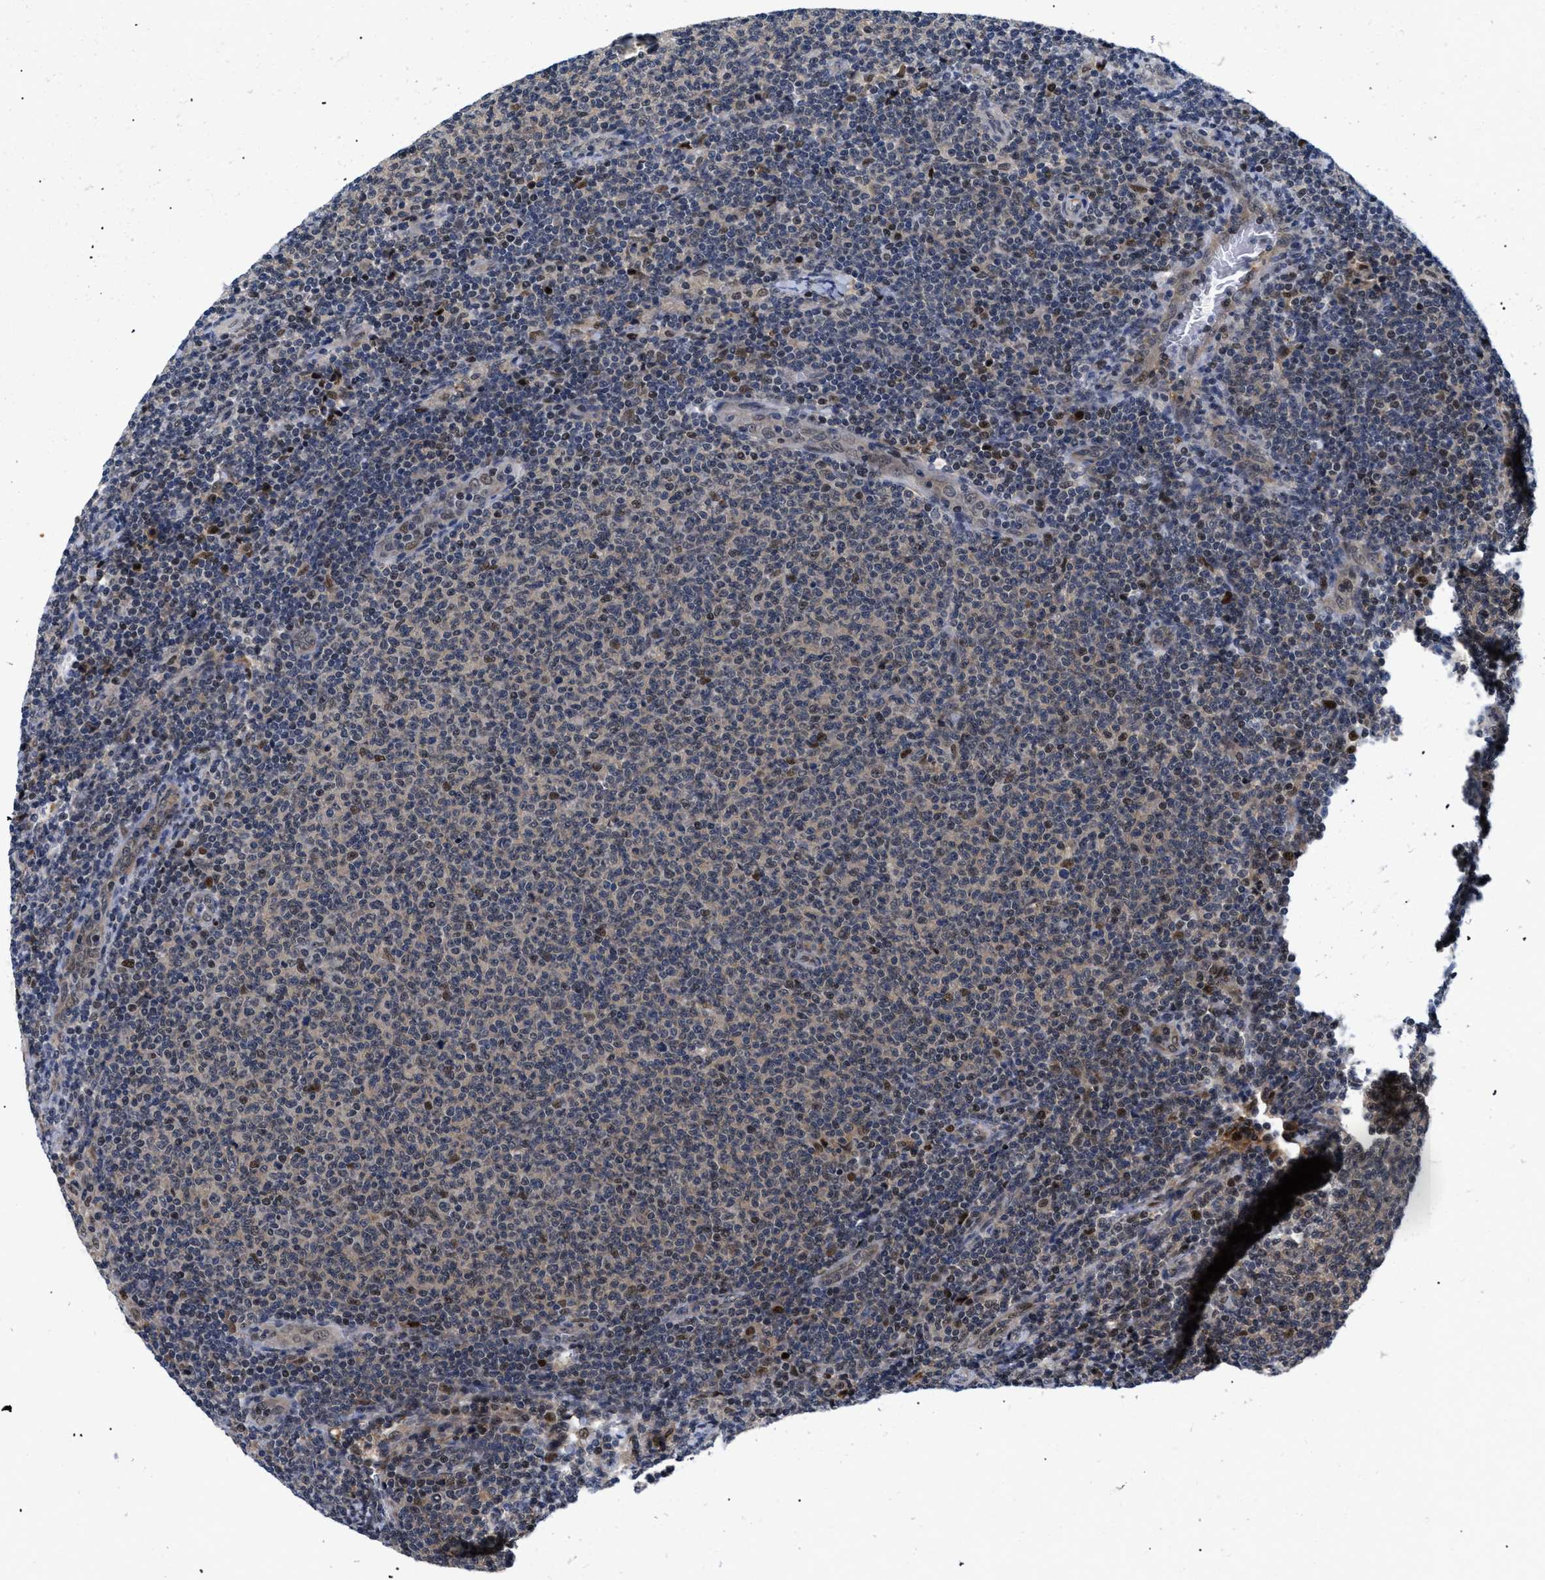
{"staining": {"intensity": "moderate", "quantity": "<25%", "location": "nuclear"}, "tissue": "lymphoma", "cell_type": "Tumor cells", "image_type": "cancer", "snomed": [{"axis": "morphology", "description": "Malignant lymphoma, non-Hodgkin's type, Low grade"}, {"axis": "topography", "description": "Lymph node"}], "caption": "Protein analysis of lymphoma tissue displays moderate nuclear positivity in about <25% of tumor cells. (DAB IHC, brown staining for protein, blue staining for nuclei).", "gene": "SLC29A2", "patient": {"sex": "male", "age": 66}}